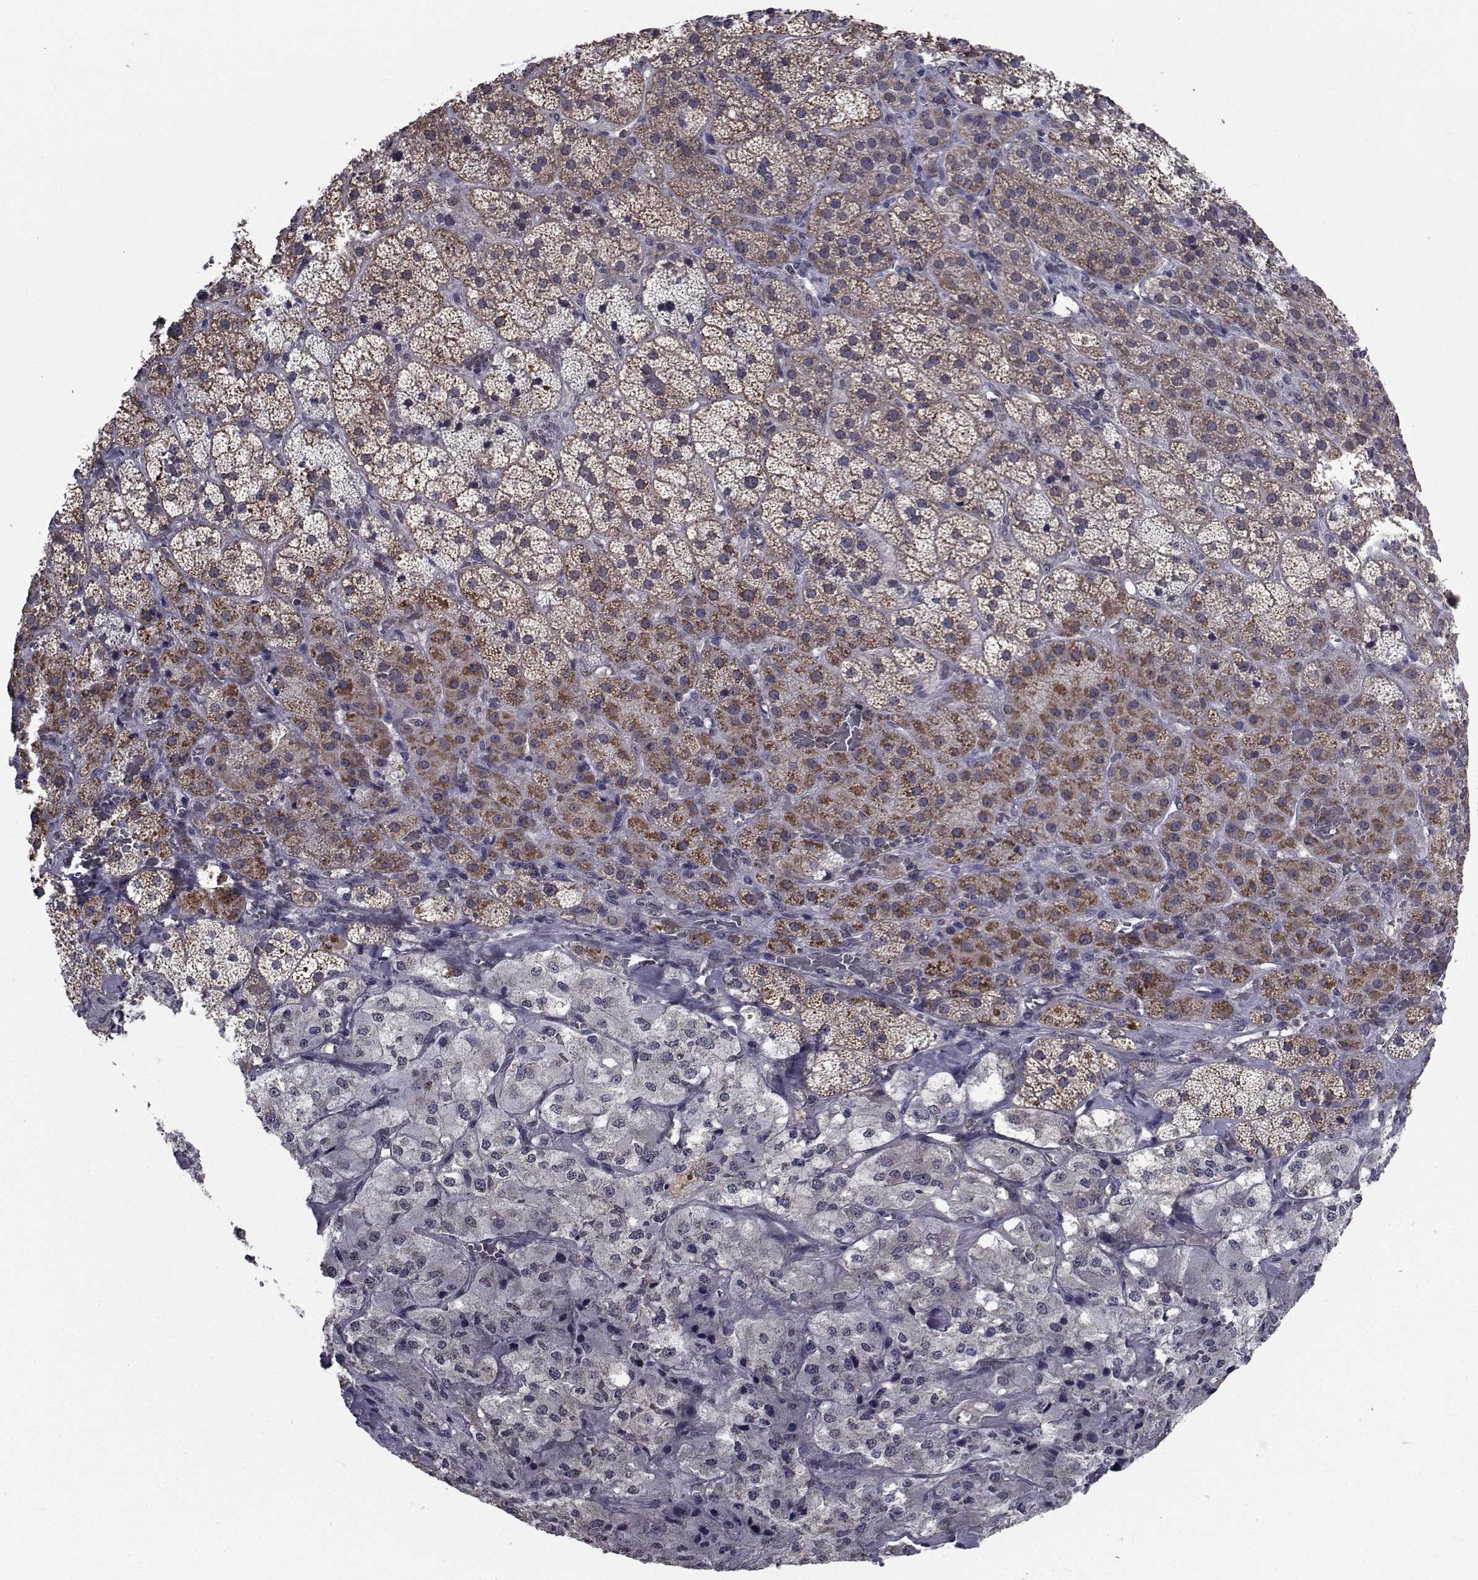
{"staining": {"intensity": "strong", "quantity": "25%-75%", "location": "cytoplasmic/membranous"}, "tissue": "adrenal gland", "cell_type": "Glandular cells", "image_type": "normal", "snomed": [{"axis": "morphology", "description": "Normal tissue, NOS"}, {"axis": "topography", "description": "Adrenal gland"}], "caption": "An IHC micrograph of unremarkable tissue is shown. Protein staining in brown highlights strong cytoplasmic/membranous positivity in adrenal gland within glandular cells.", "gene": "CYP2S1", "patient": {"sex": "male", "age": 57}}